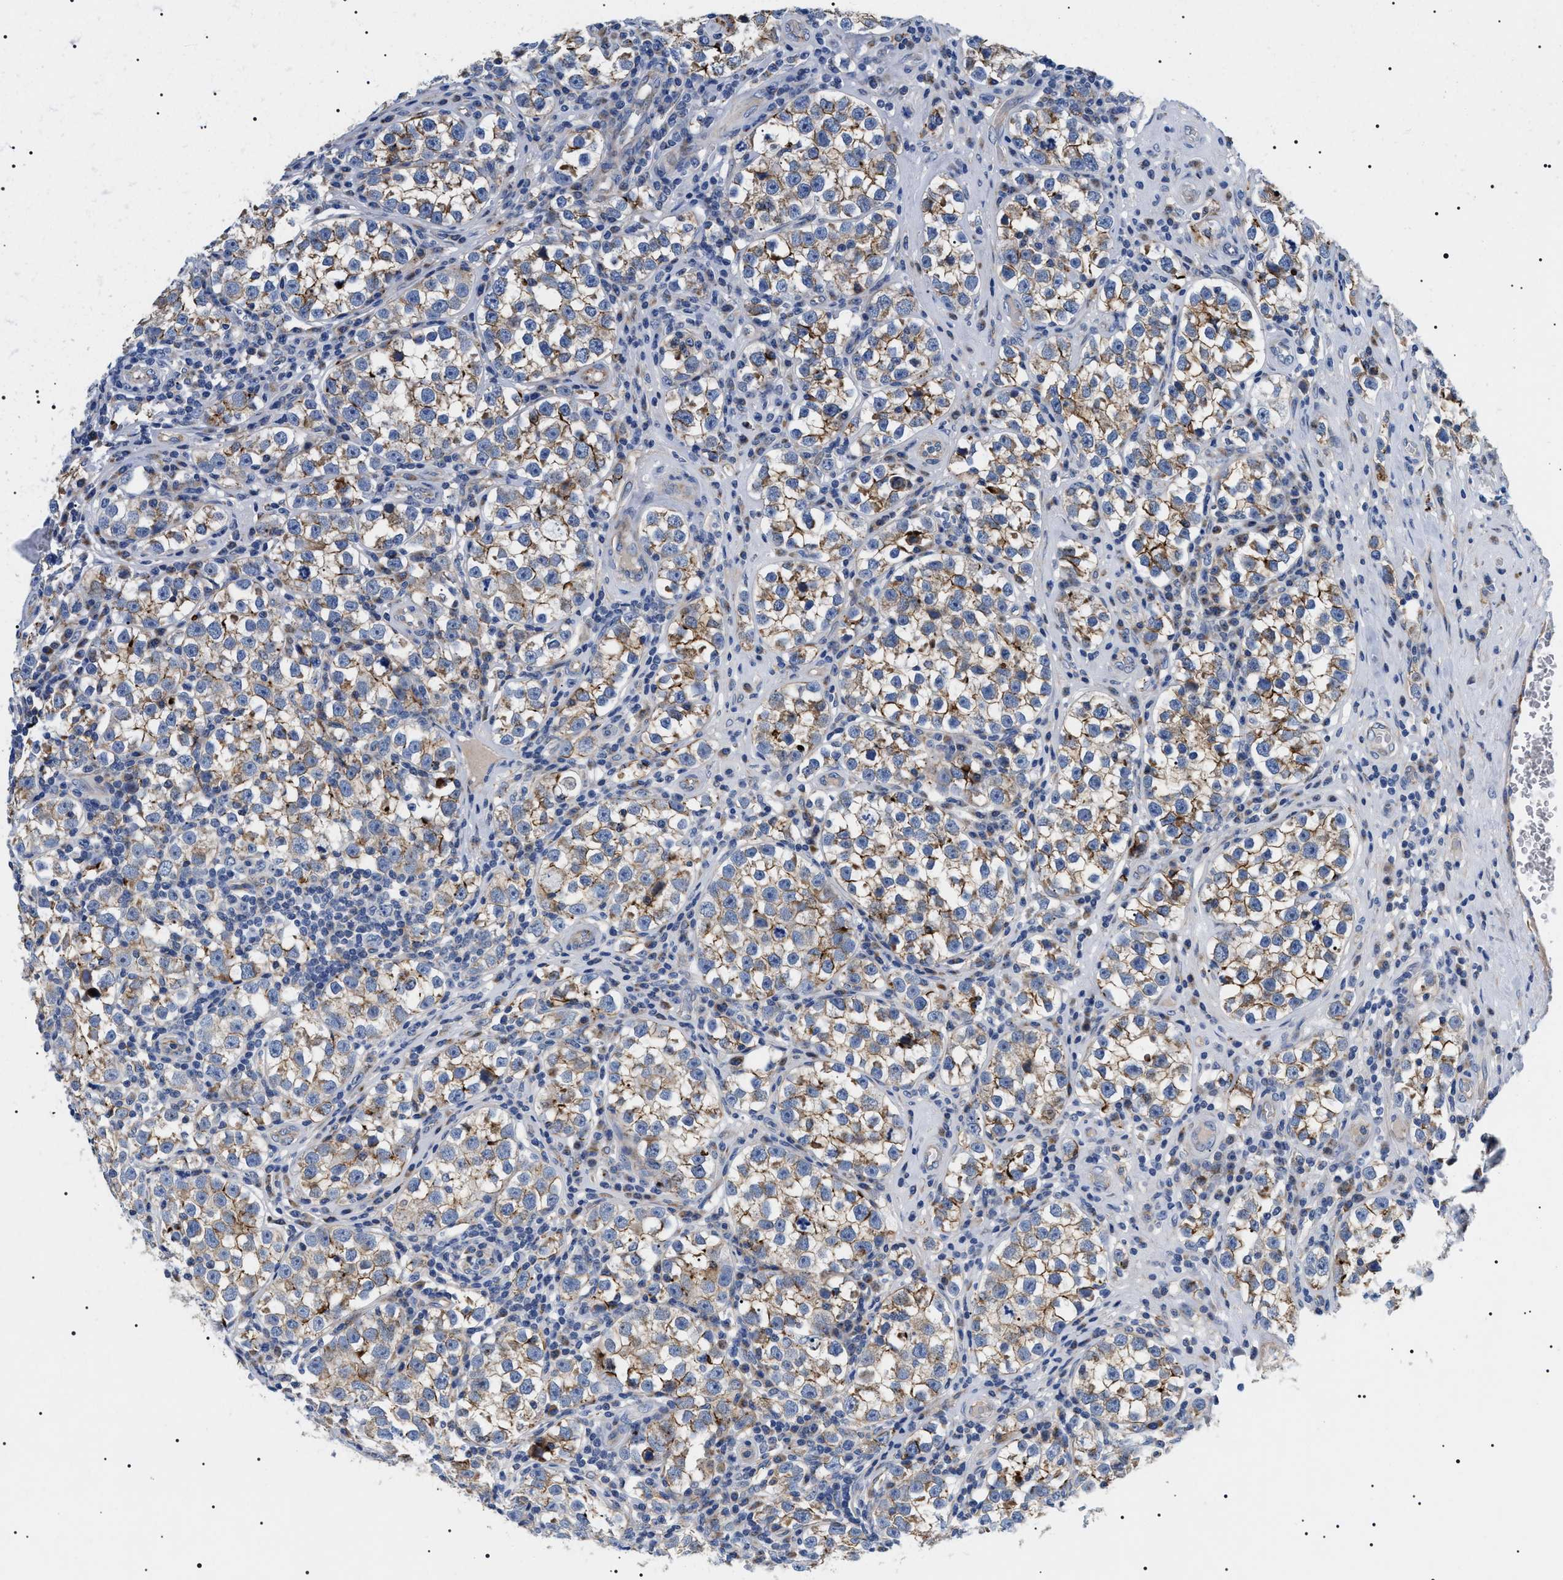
{"staining": {"intensity": "moderate", "quantity": ">75%", "location": "cytoplasmic/membranous"}, "tissue": "testis cancer", "cell_type": "Tumor cells", "image_type": "cancer", "snomed": [{"axis": "morphology", "description": "Normal tissue, NOS"}, {"axis": "morphology", "description": "Seminoma, NOS"}, {"axis": "topography", "description": "Testis"}], "caption": "Seminoma (testis) was stained to show a protein in brown. There is medium levels of moderate cytoplasmic/membranous staining in about >75% of tumor cells.", "gene": "TMEM222", "patient": {"sex": "male", "age": 43}}